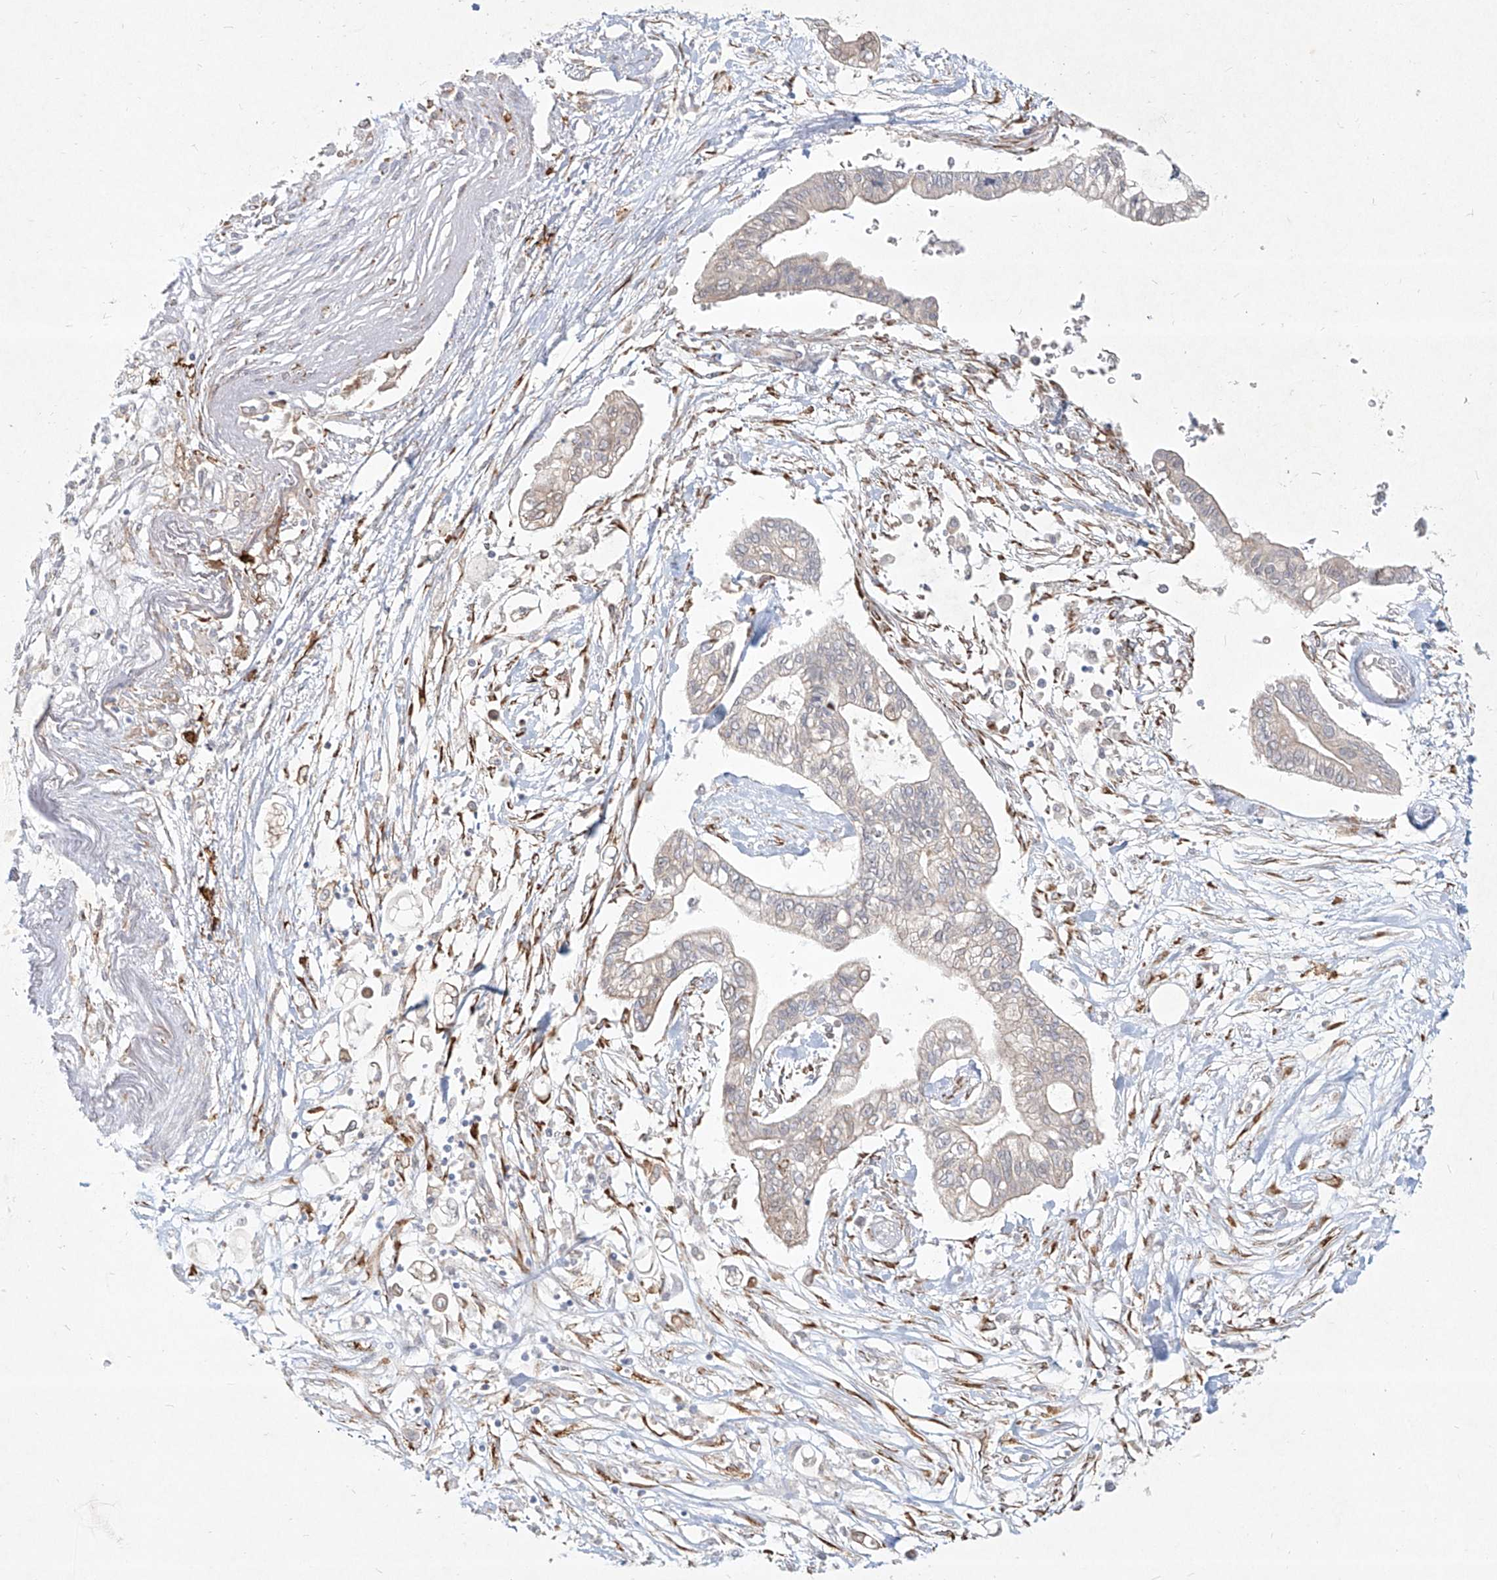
{"staining": {"intensity": "negative", "quantity": "none", "location": "none"}, "tissue": "pancreatic cancer", "cell_type": "Tumor cells", "image_type": "cancer", "snomed": [{"axis": "morphology", "description": "Adenocarcinoma, NOS"}, {"axis": "topography", "description": "Pancreas"}], "caption": "Pancreatic cancer stained for a protein using immunohistochemistry (IHC) exhibits no expression tumor cells.", "gene": "CD209", "patient": {"sex": "female", "age": 77}}